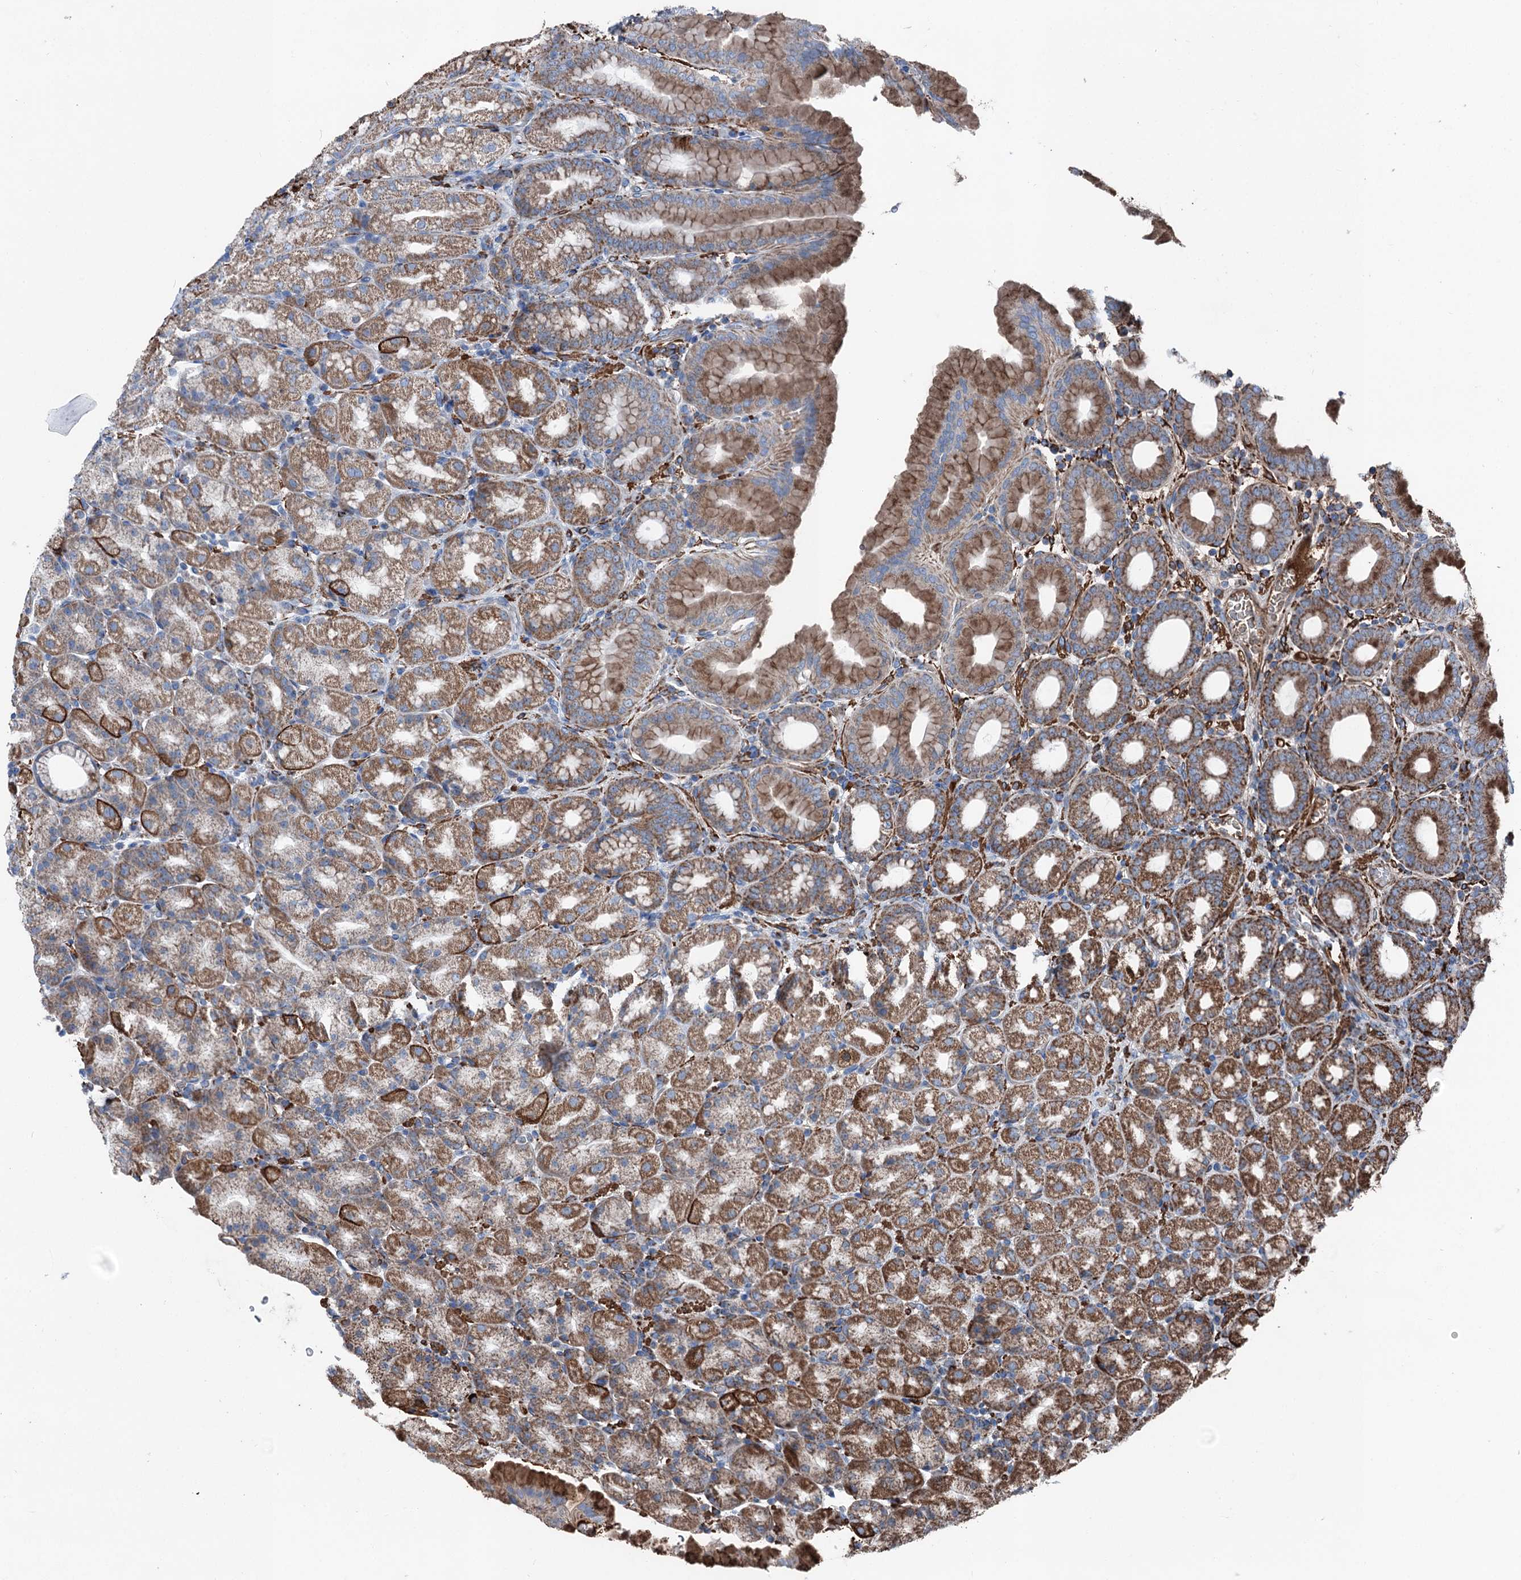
{"staining": {"intensity": "moderate", "quantity": ">75%", "location": "cytoplasmic/membranous"}, "tissue": "stomach", "cell_type": "Glandular cells", "image_type": "normal", "snomed": [{"axis": "morphology", "description": "Normal tissue, NOS"}, {"axis": "topography", "description": "Stomach, upper"}], "caption": "Moderate cytoplasmic/membranous staining is seen in approximately >75% of glandular cells in normal stomach.", "gene": "DDIAS", "patient": {"sex": "male", "age": 68}}